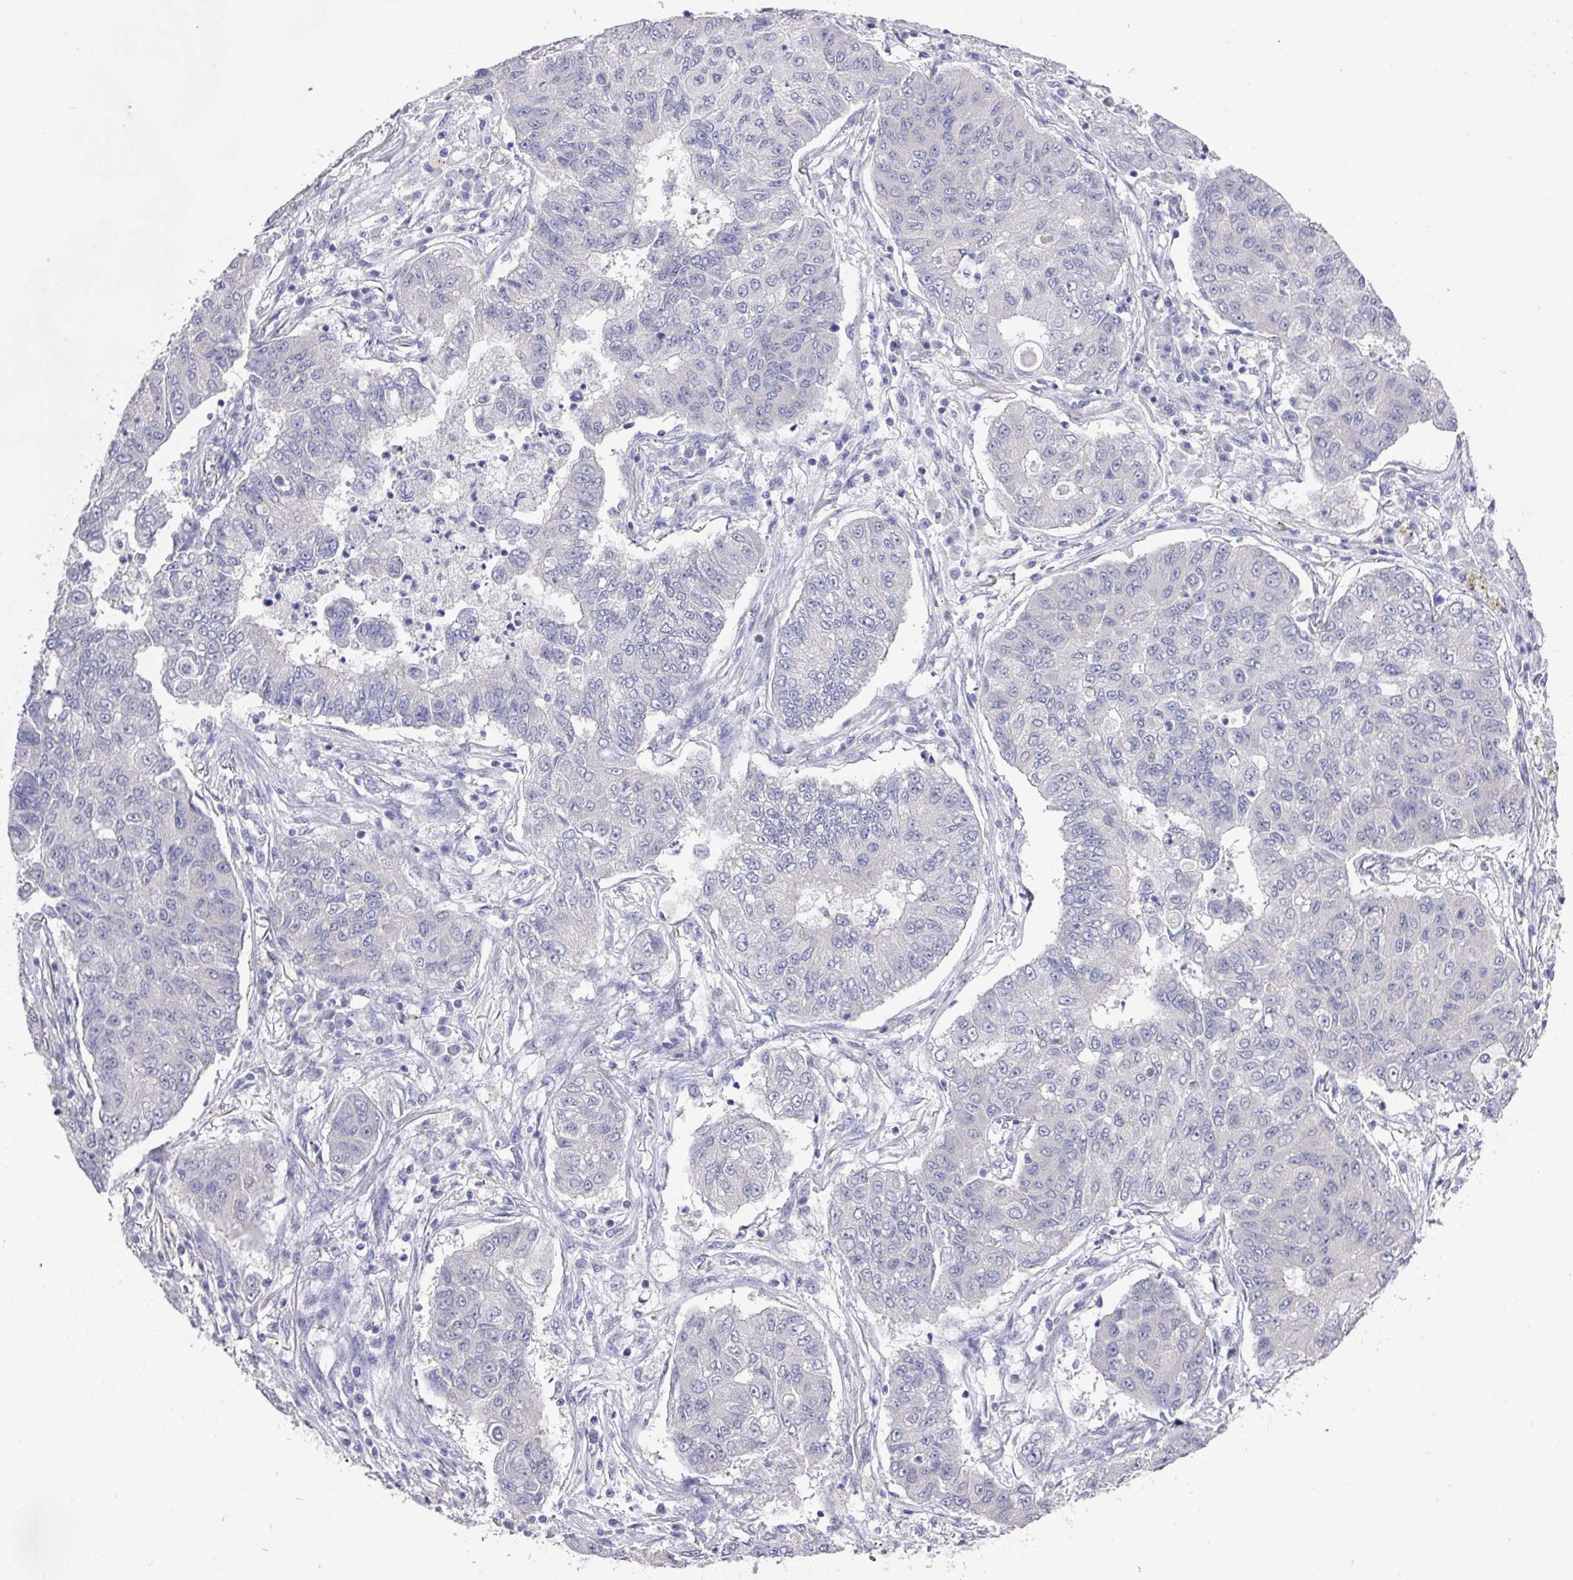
{"staining": {"intensity": "negative", "quantity": "none", "location": "none"}, "tissue": "lung cancer", "cell_type": "Tumor cells", "image_type": "cancer", "snomed": [{"axis": "morphology", "description": "Squamous cell carcinoma, NOS"}, {"axis": "topography", "description": "Lung"}], "caption": "DAB immunohistochemical staining of human lung cancer (squamous cell carcinoma) displays no significant staining in tumor cells.", "gene": "DAZL", "patient": {"sex": "male", "age": 74}}